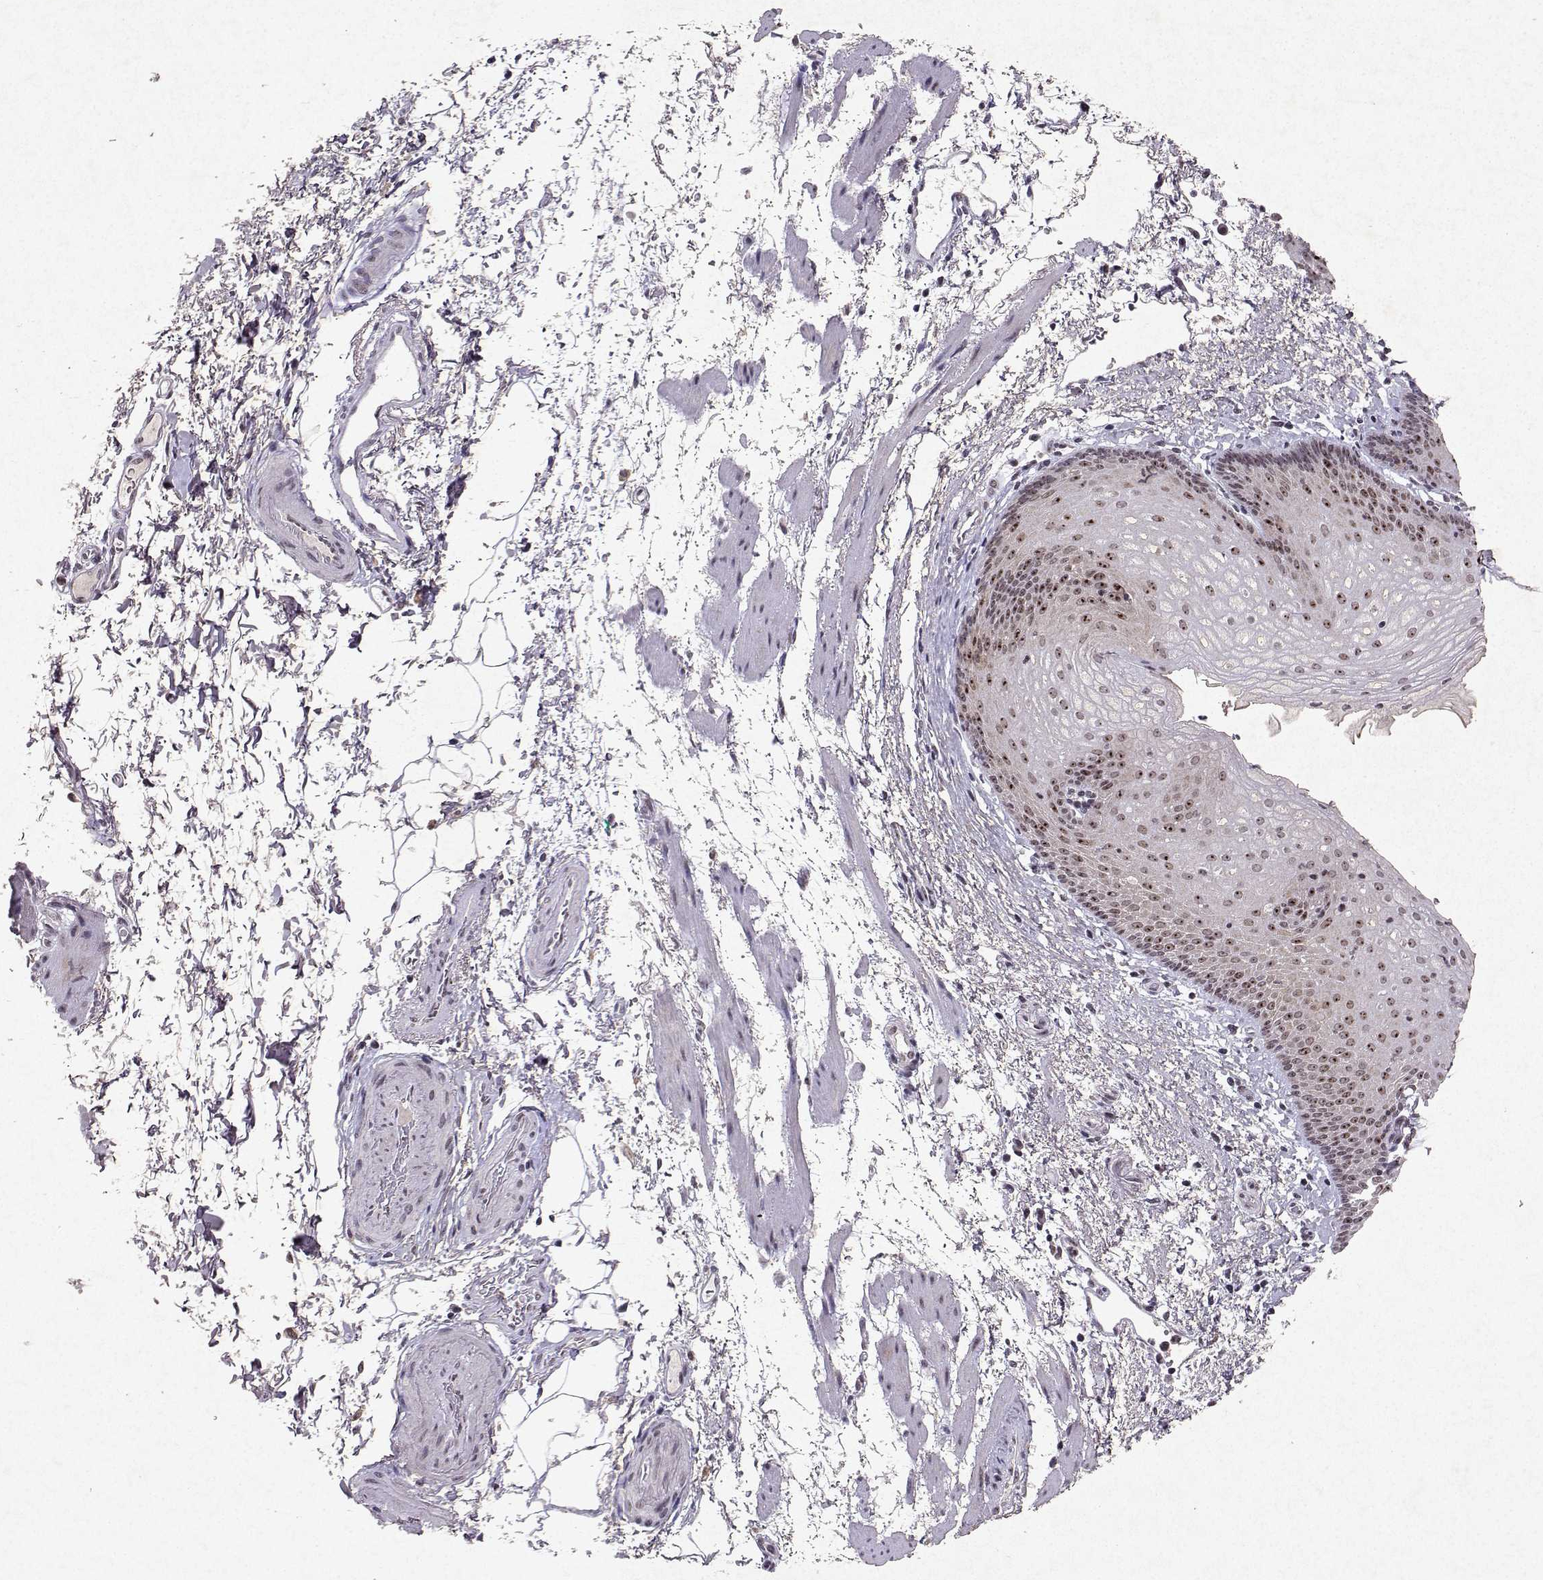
{"staining": {"intensity": "moderate", "quantity": "<25%", "location": "nuclear"}, "tissue": "esophagus", "cell_type": "Squamous epithelial cells", "image_type": "normal", "snomed": [{"axis": "morphology", "description": "Normal tissue, NOS"}, {"axis": "topography", "description": "Esophagus"}], "caption": "Protein expression analysis of benign human esophagus reveals moderate nuclear staining in approximately <25% of squamous epithelial cells. Using DAB (3,3'-diaminobenzidine) (brown) and hematoxylin (blue) stains, captured at high magnification using brightfield microscopy.", "gene": "DDX56", "patient": {"sex": "female", "age": 64}}